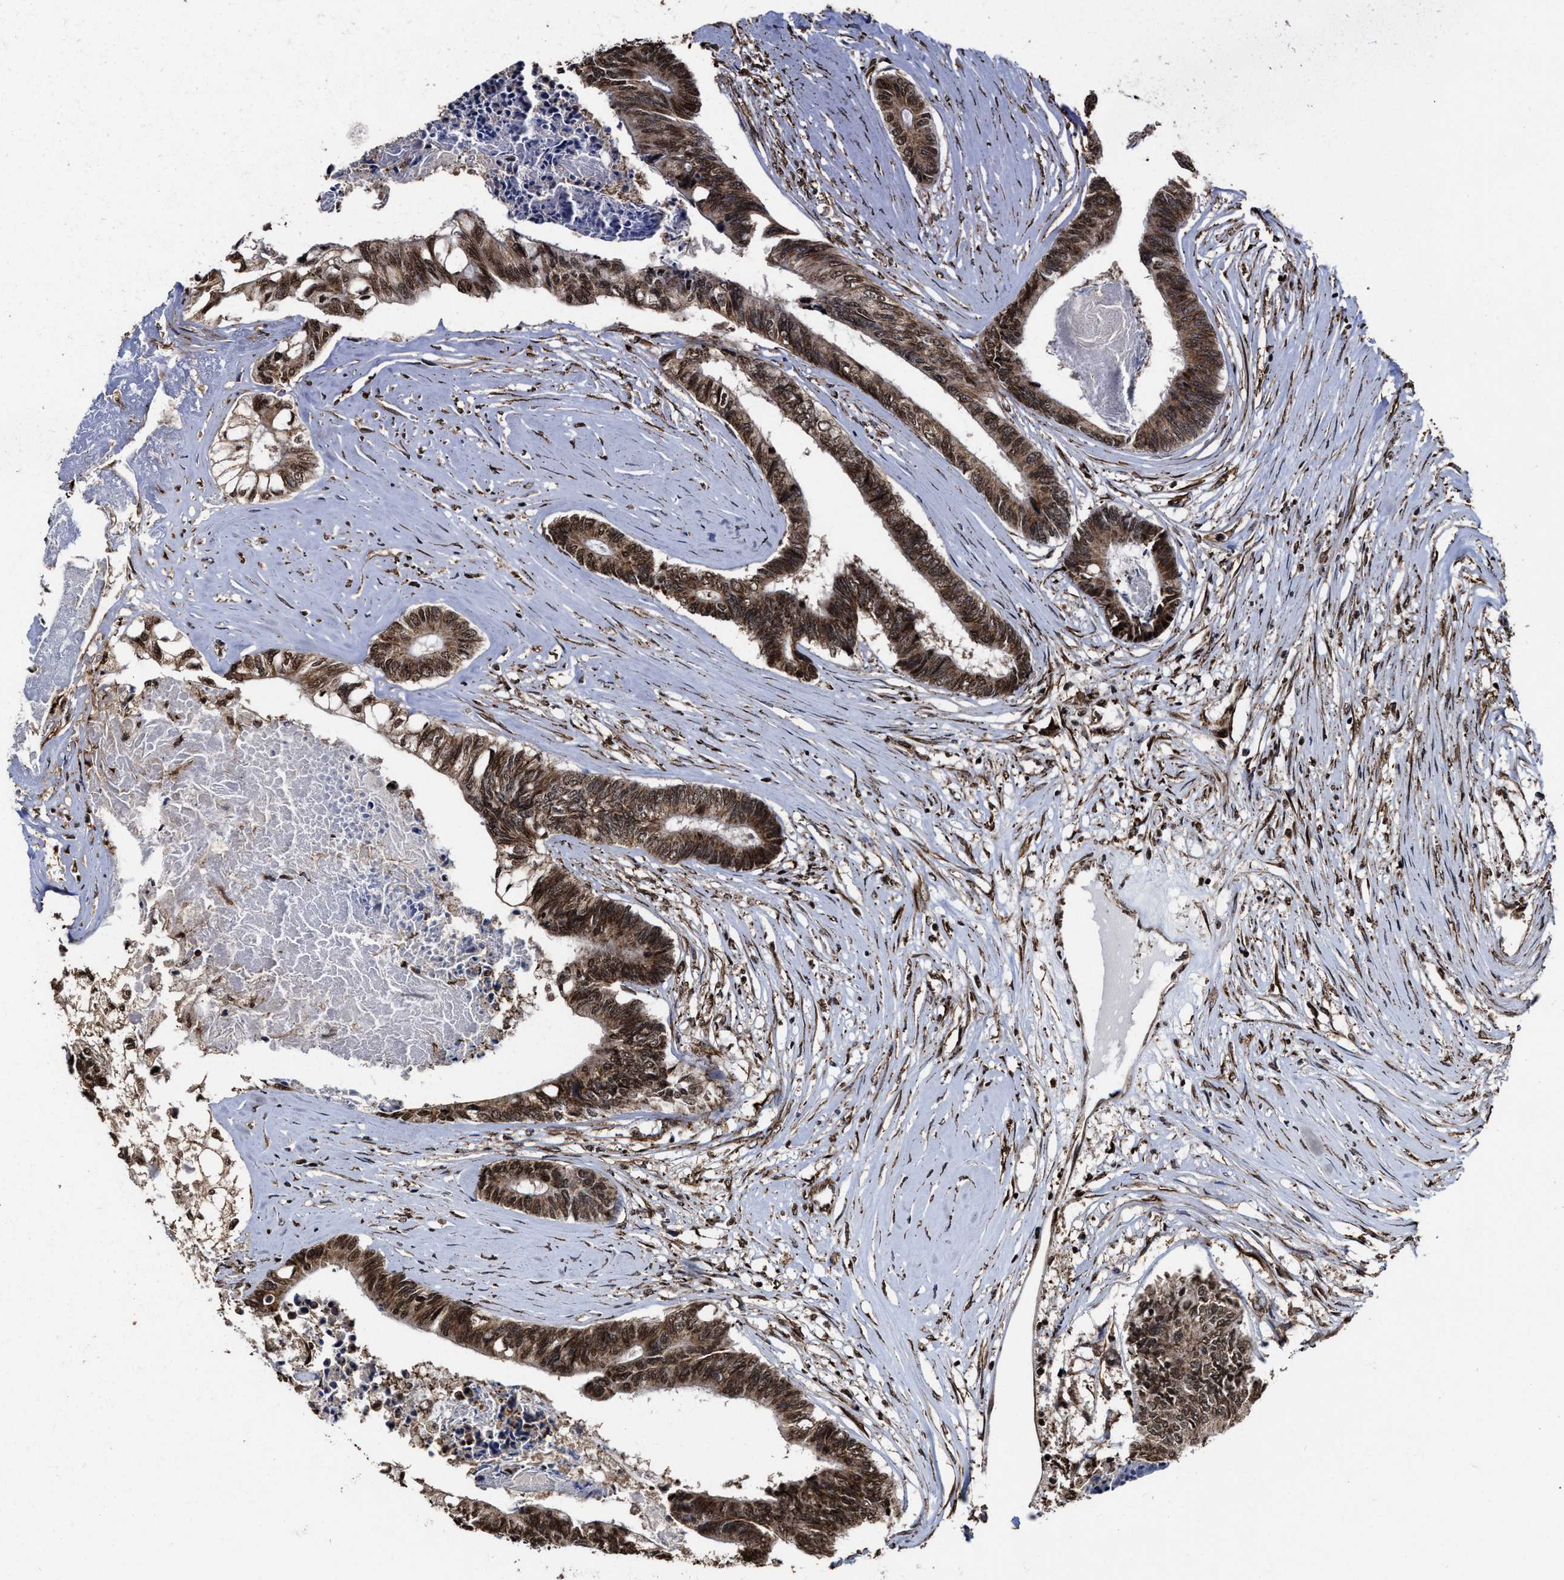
{"staining": {"intensity": "strong", "quantity": ">75%", "location": "cytoplasmic/membranous,nuclear"}, "tissue": "colorectal cancer", "cell_type": "Tumor cells", "image_type": "cancer", "snomed": [{"axis": "morphology", "description": "Adenocarcinoma, NOS"}, {"axis": "topography", "description": "Rectum"}], "caption": "Human adenocarcinoma (colorectal) stained with a brown dye displays strong cytoplasmic/membranous and nuclear positive positivity in approximately >75% of tumor cells.", "gene": "SEPTIN2", "patient": {"sex": "male", "age": 63}}